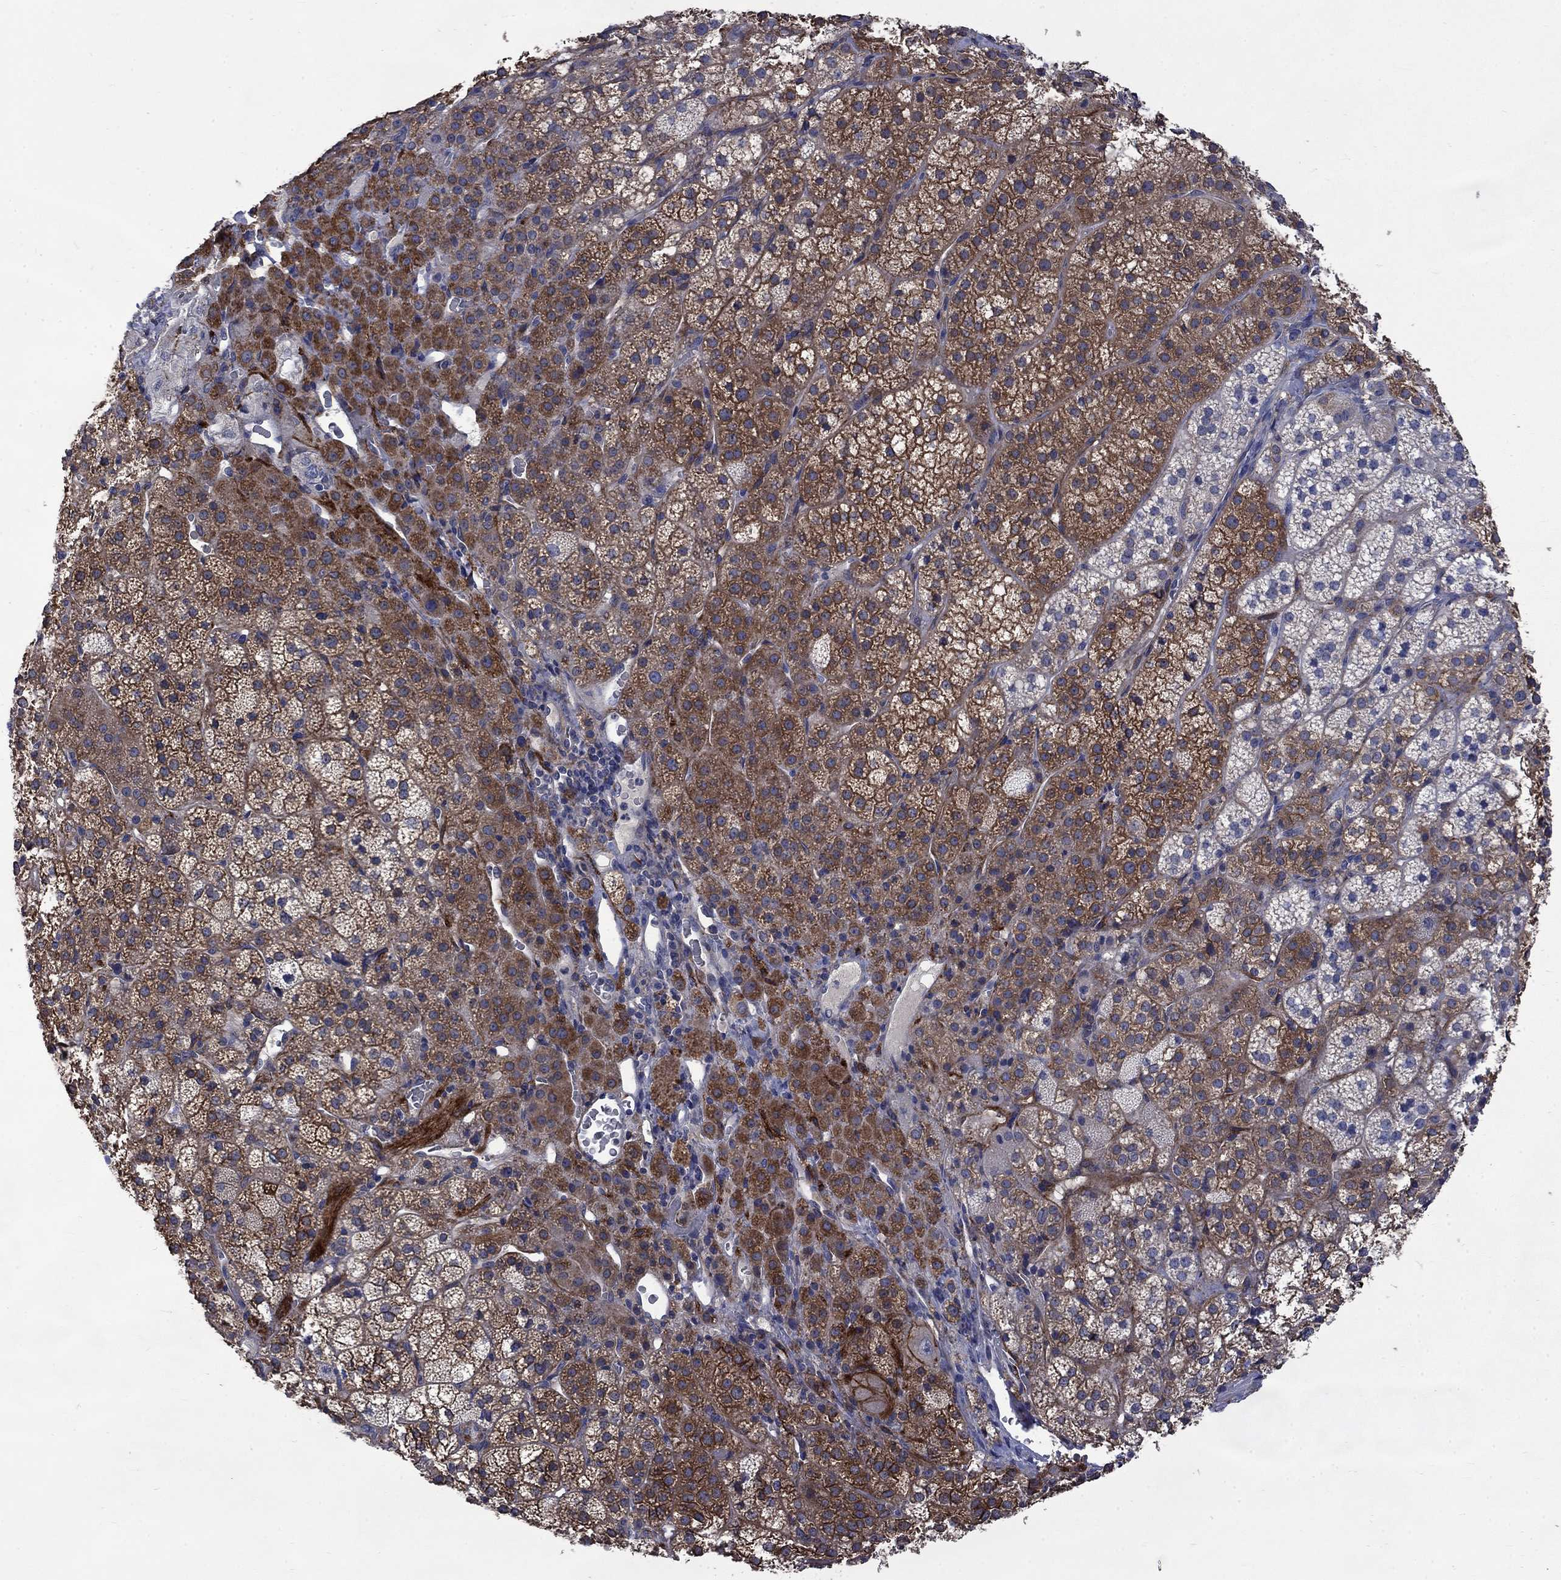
{"staining": {"intensity": "strong", "quantity": "25%-75%", "location": "cytoplasmic/membranous"}, "tissue": "adrenal gland", "cell_type": "Glandular cells", "image_type": "normal", "snomed": [{"axis": "morphology", "description": "Normal tissue, NOS"}, {"axis": "topography", "description": "Adrenal gland"}], "caption": "An immunohistochemistry image of normal tissue is shown. Protein staining in brown shows strong cytoplasmic/membranous positivity in adrenal gland within glandular cells.", "gene": "HSPA12A", "patient": {"sex": "female", "age": 60}}